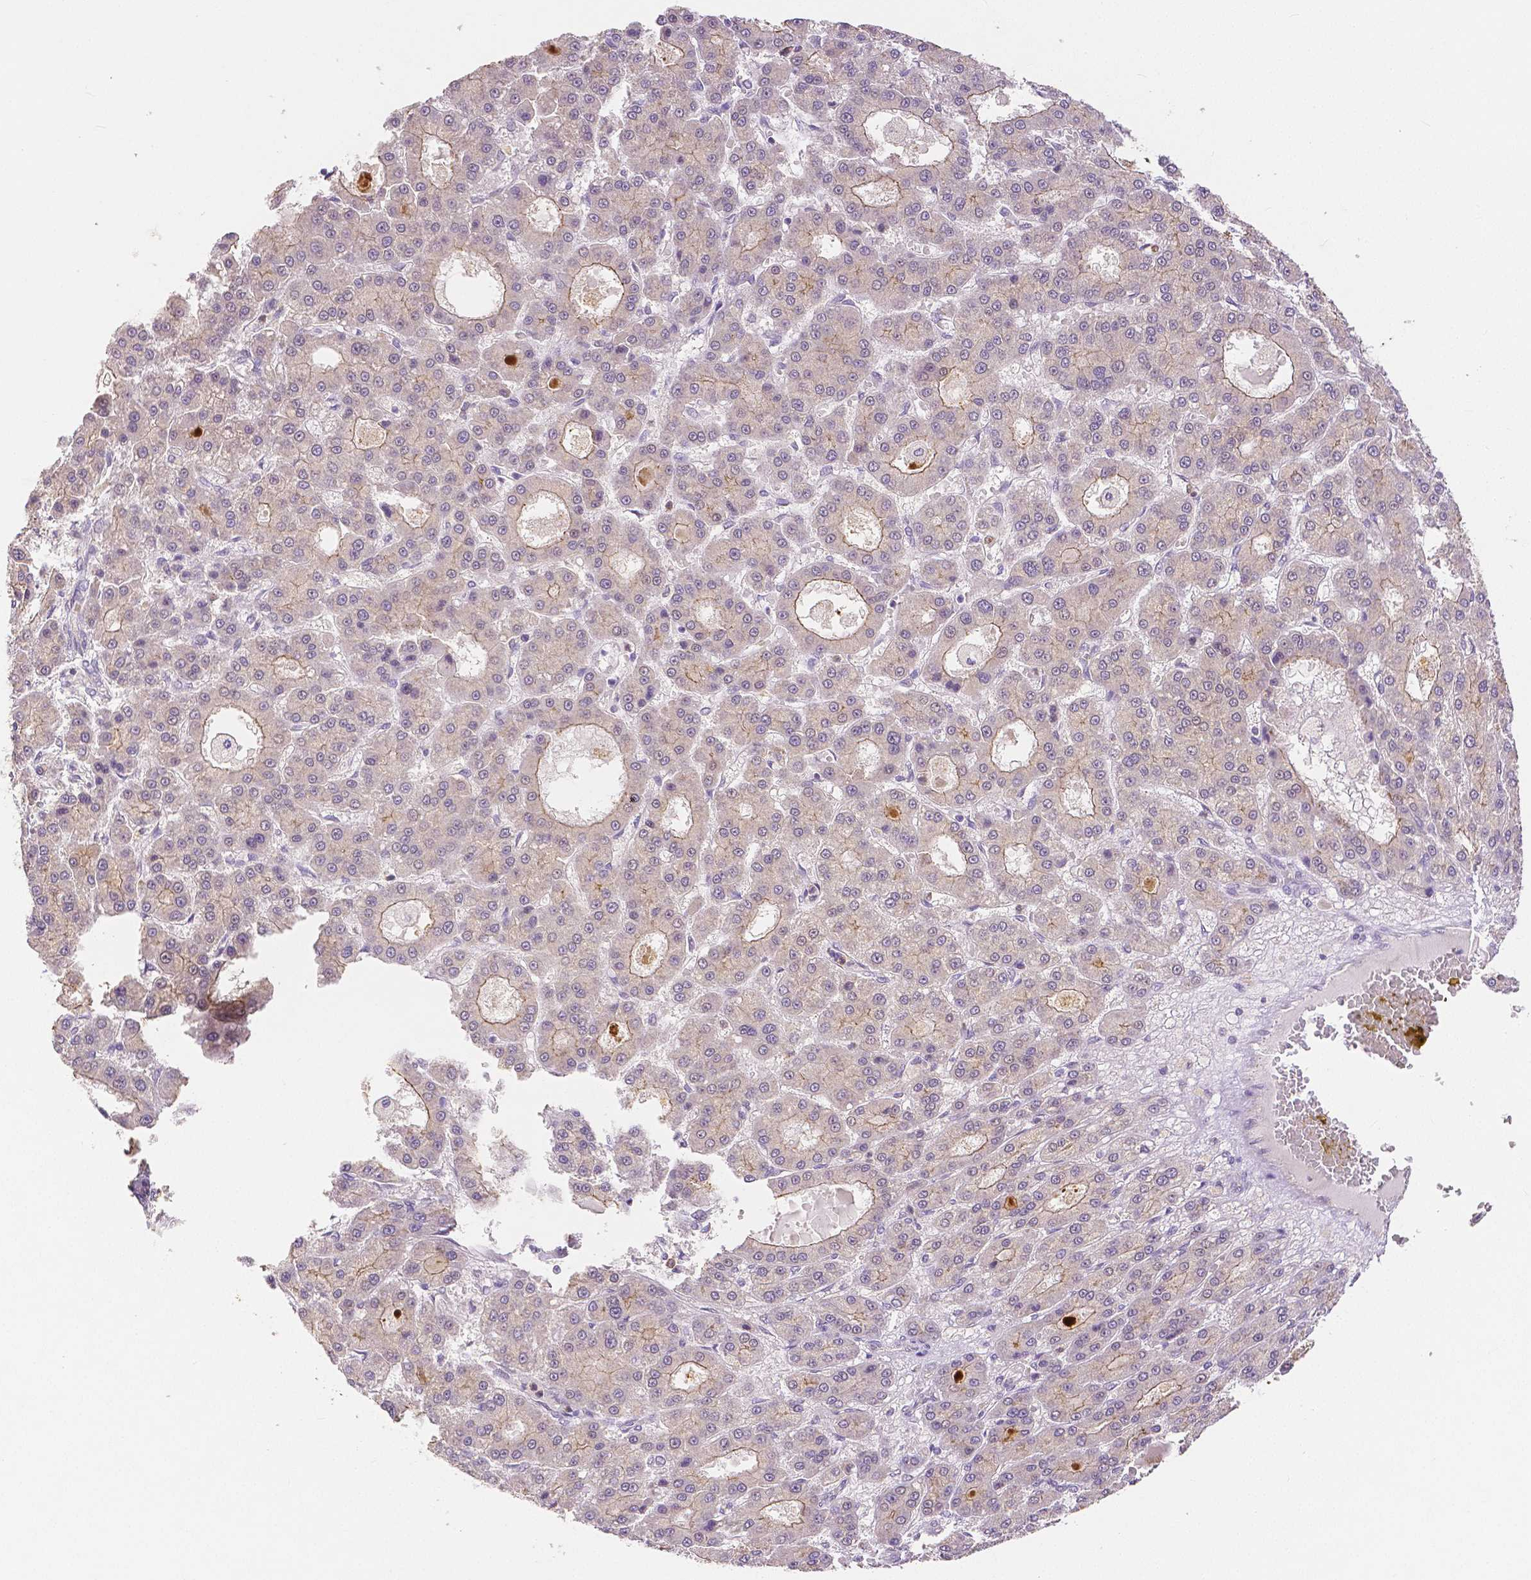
{"staining": {"intensity": "weak", "quantity": "<25%", "location": "cytoplasmic/membranous"}, "tissue": "liver cancer", "cell_type": "Tumor cells", "image_type": "cancer", "snomed": [{"axis": "morphology", "description": "Carcinoma, Hepatocellular, NOS"}, {"axis": "topography", "description": "Liver"}], "caption": "Hepatocellular carcinoma (liver) stained for a protein using IHC demonstrates no positivity tumor cells.", "gene": "OCLN", "patient": {"sex": "male", "age": 70}}